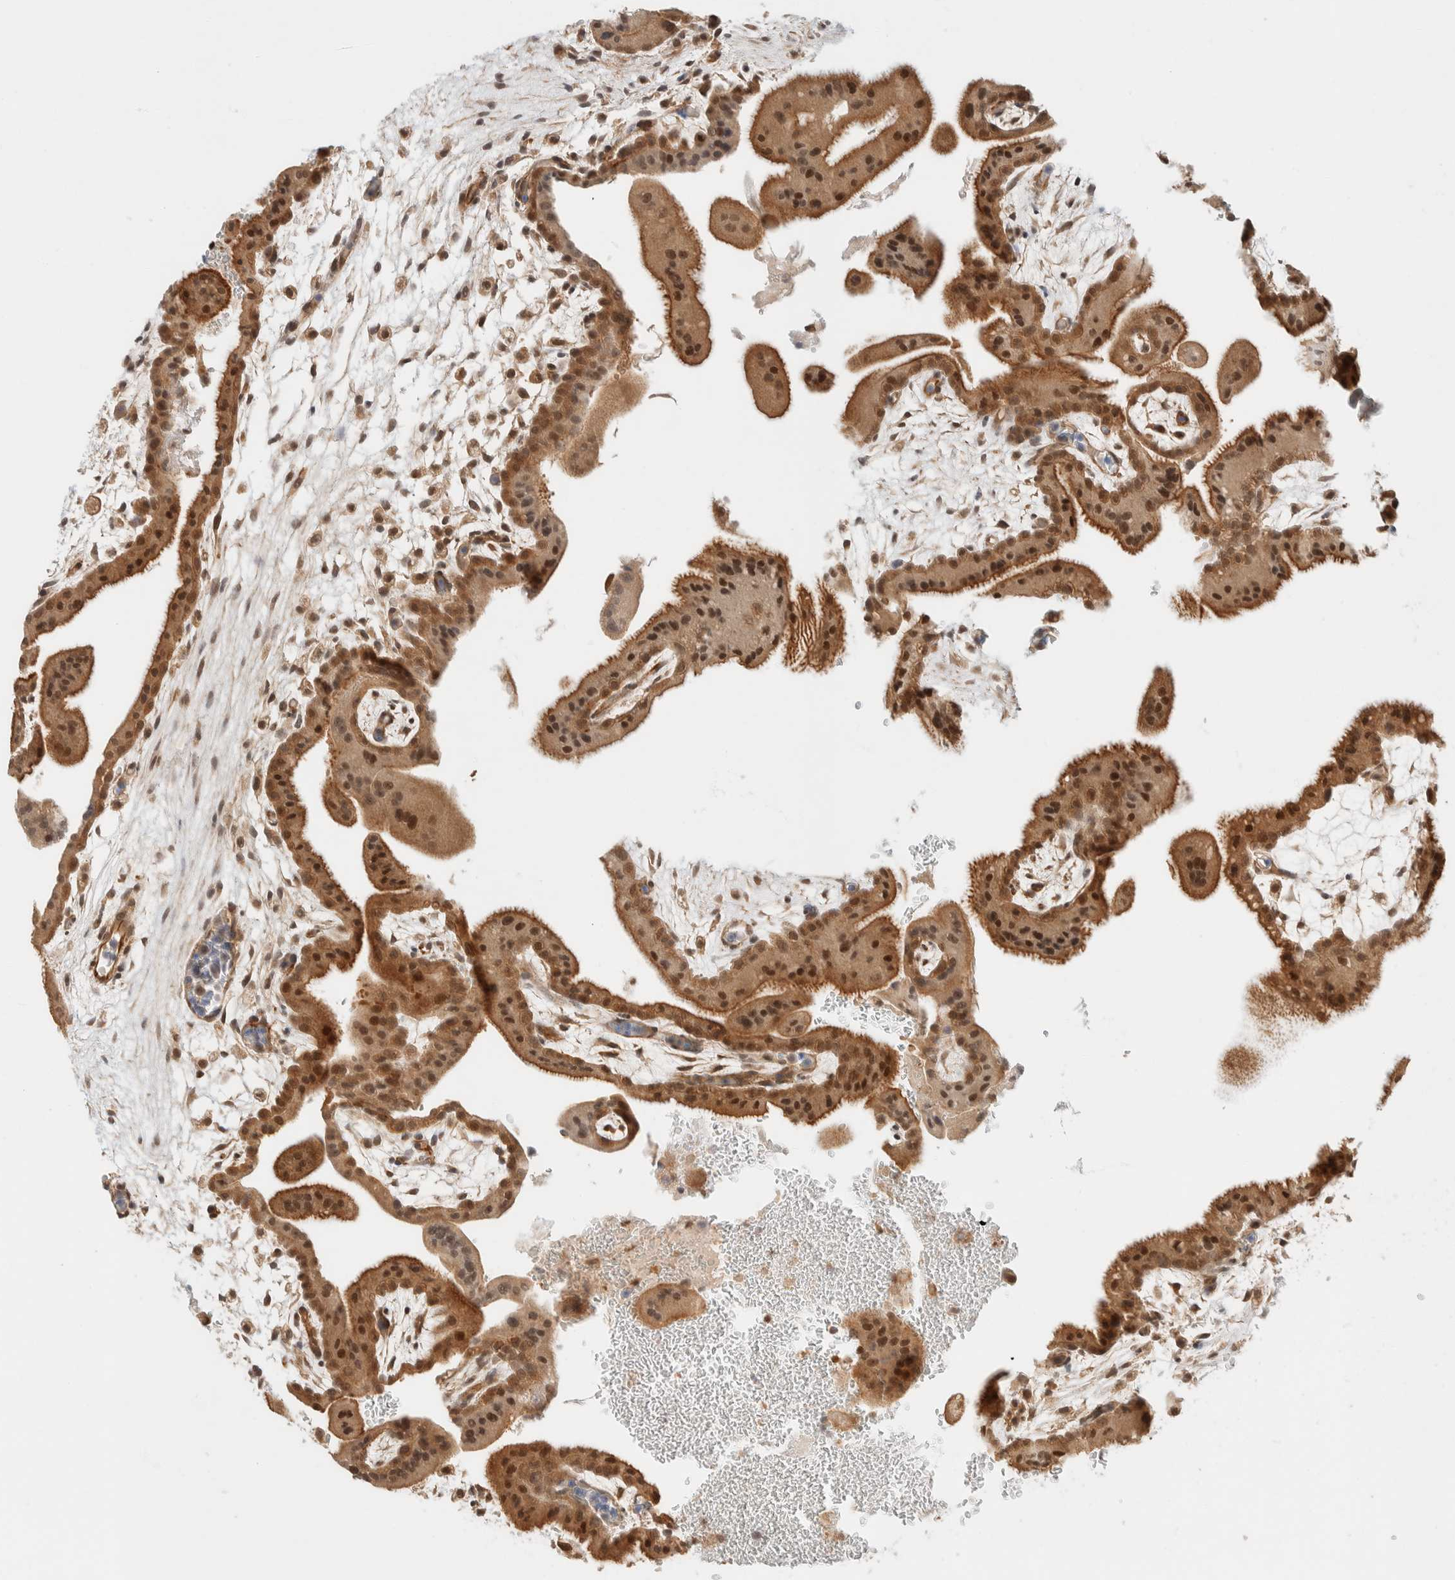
{"staining": {"intensity": "moderate", "quantity": ">75%", "location": "cytoplasmic/membranous,nuclear"}, "tissue": "placenta", "cell_type": "Trophoblastic cells", "image_type": "normal", "snomed": [{"axis": "morphology", "description": "Normal tissue, NOS"}, {"axis": "topography", "description": "Placenta"}], "caption": "This photomicrograph shows immunohistochemistry staining of normal human placenta, with medium moderate cytoplasmic/membranous,nuclear staining in about >75% of trophoblastic cells.", "gene": "C8orf76", "patient": {"sex": "female", "age": 35}}